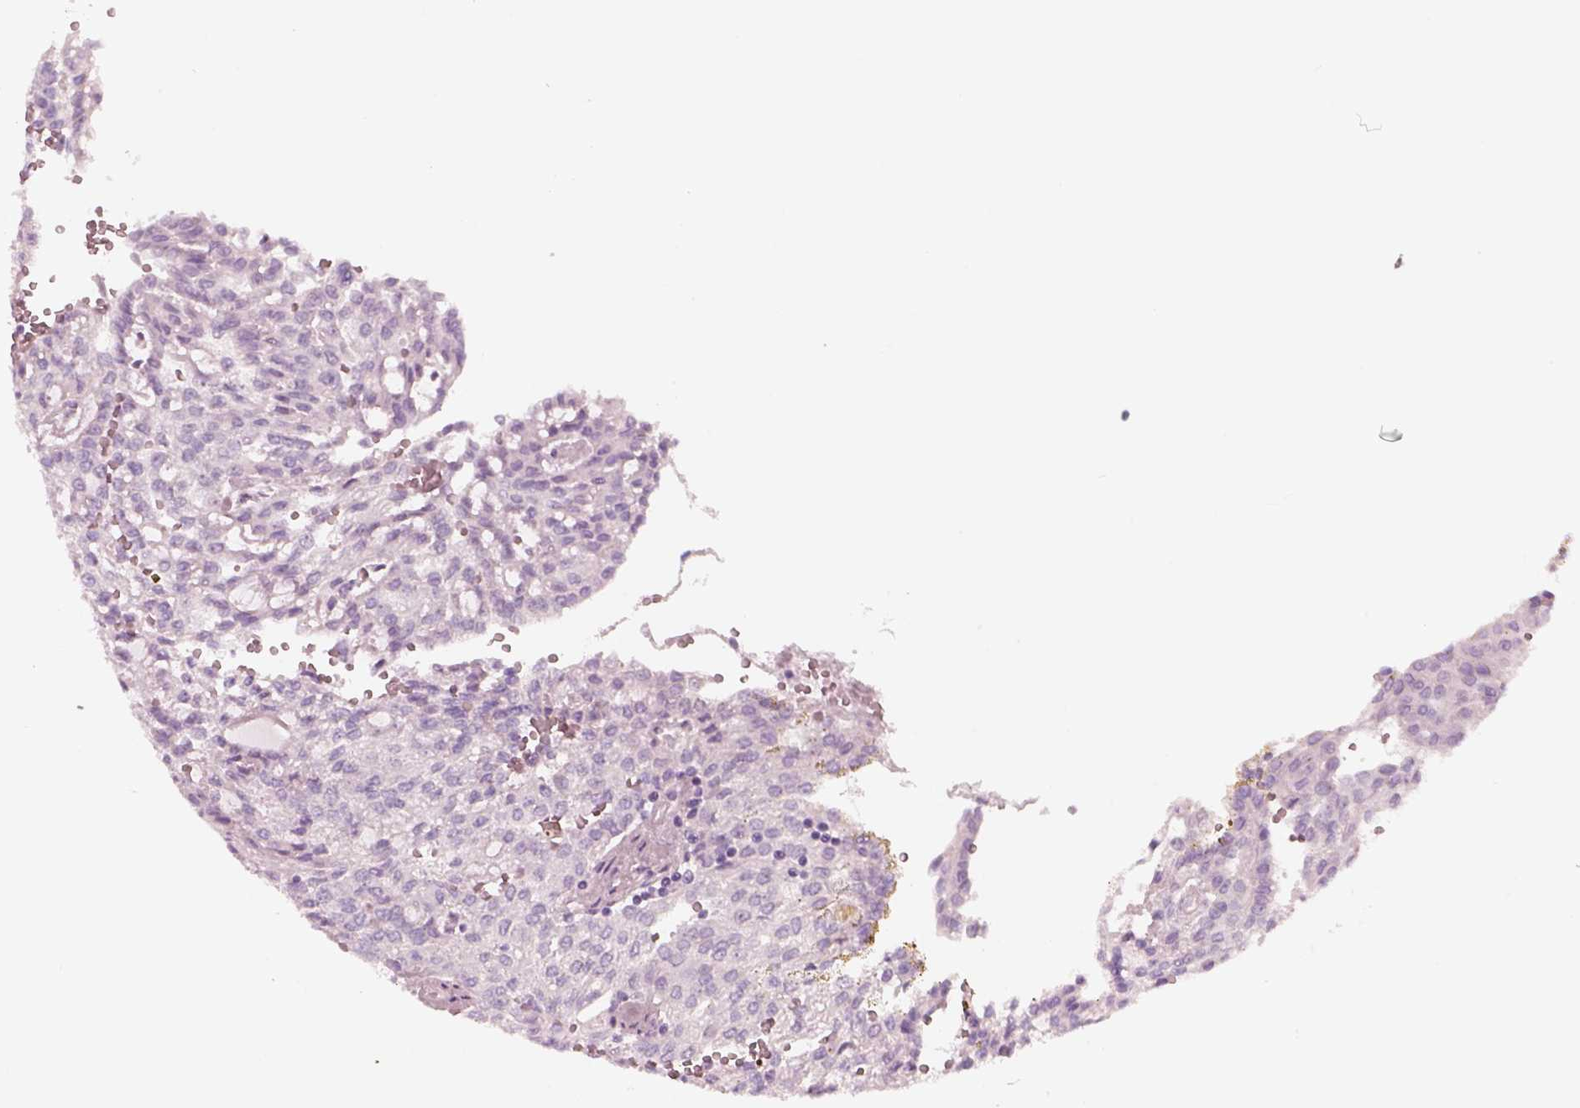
{"staining": {"intensity": "negative", "quantity": "none", "location": "none"}, "tissue": "renal cancer", "cell_type": "Tumor cells", "image_type": "cancer", "snomed": [{"axis": "morphology", "description": "Adenocarcinoma, NOS"}, {"axis": "topography", "description": "Kidney"}], "caption": "This is an immunohistochemistry (IHC) histopathology image of adenocarcinoma (renal). There is no staining in tumor cells.", "gene": "KRTAP24-1", "patient": {"sex": "male", "age": 63}}